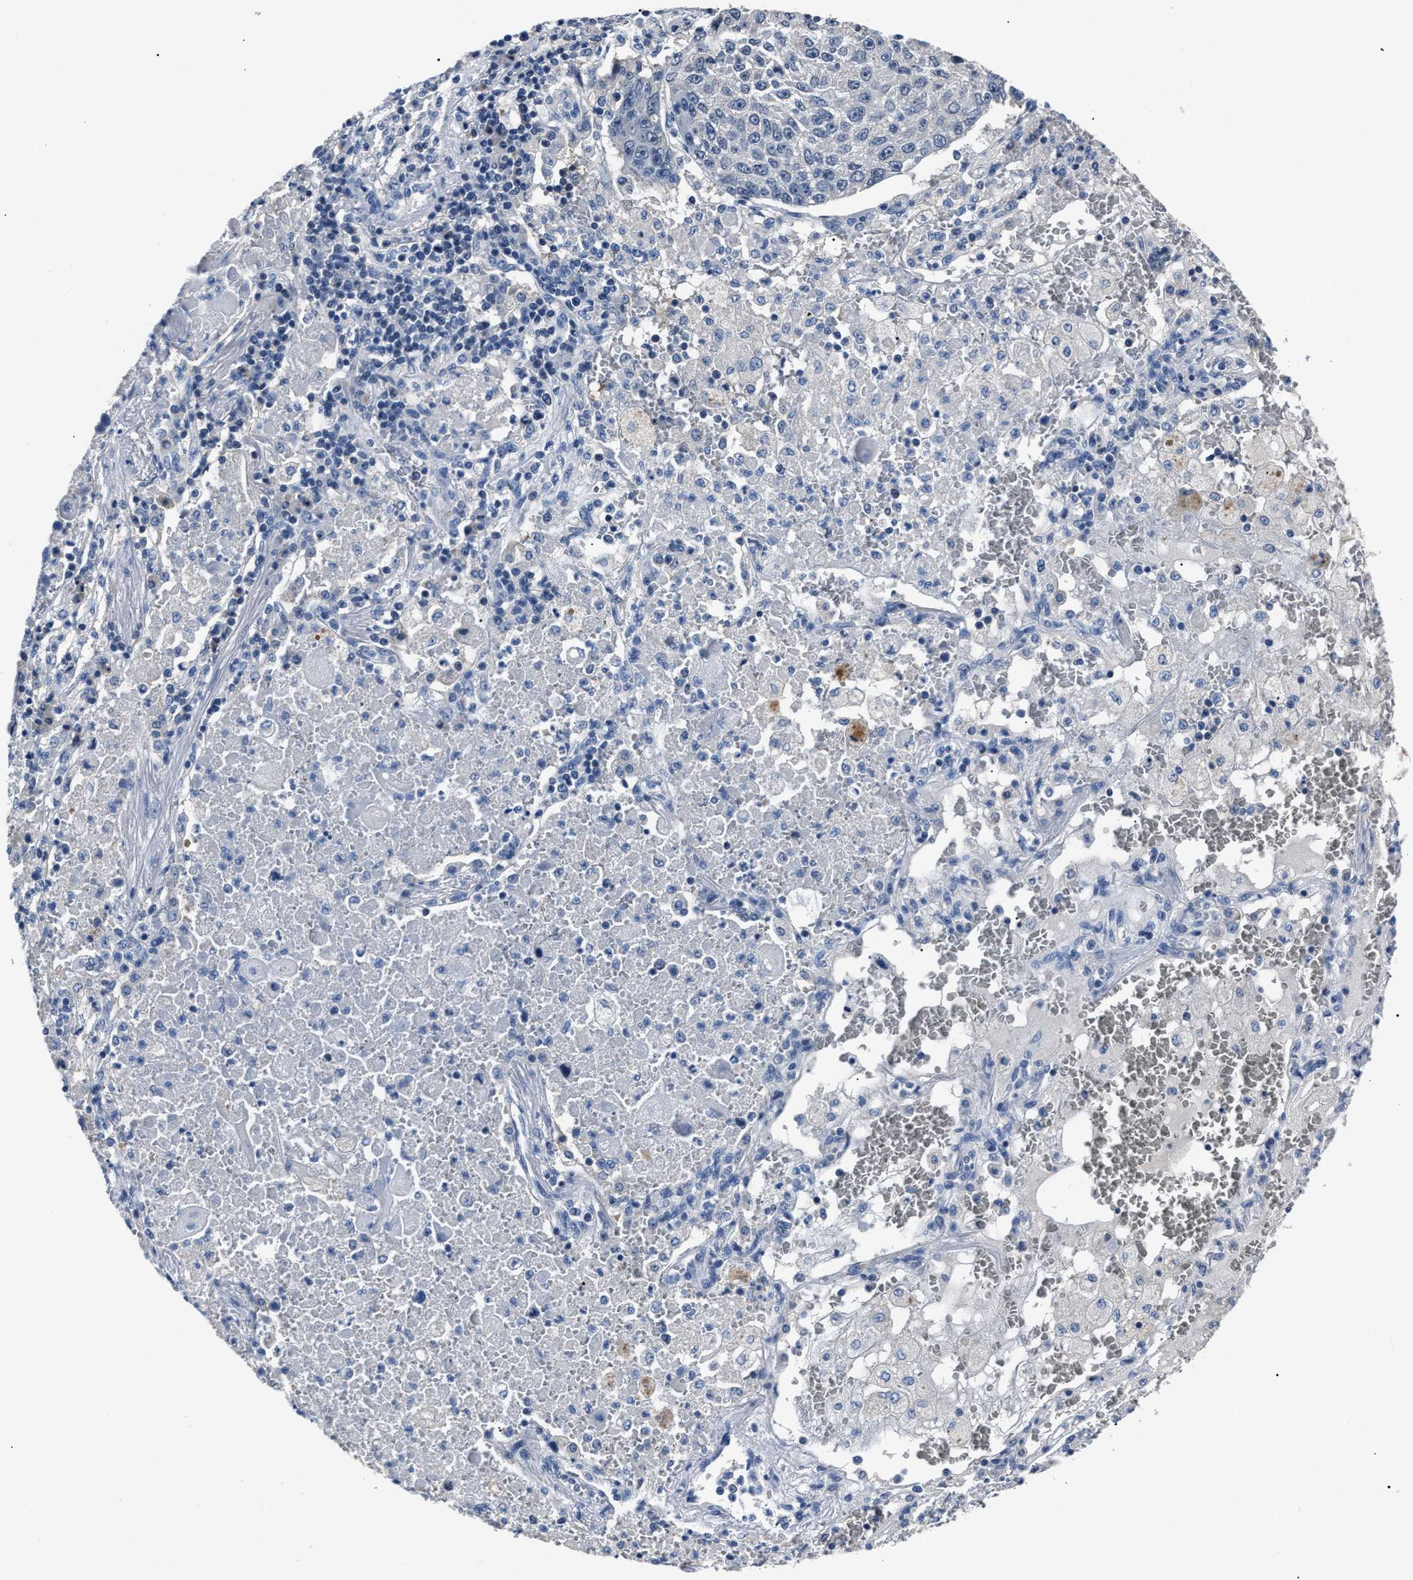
{"staining": {"intensity": "negative", "quantity": "none", "location": "none"}, "tissue": "lung cancer", "cell_type": "Tumor cells", "image_type": "cancer", "snomed": [{"axis": "morphology", "description": "Squamous cell carcinoma, NOS"}, {"axis": "topography", "description": "Lung"}], "caption": "Human lung cancer (squamous cell carcinoma) stained for a protein using IHC exhibits no expression in tumor cells.", "gene": "LRWD1", "patient": {"sex": "male", "age": 61}}